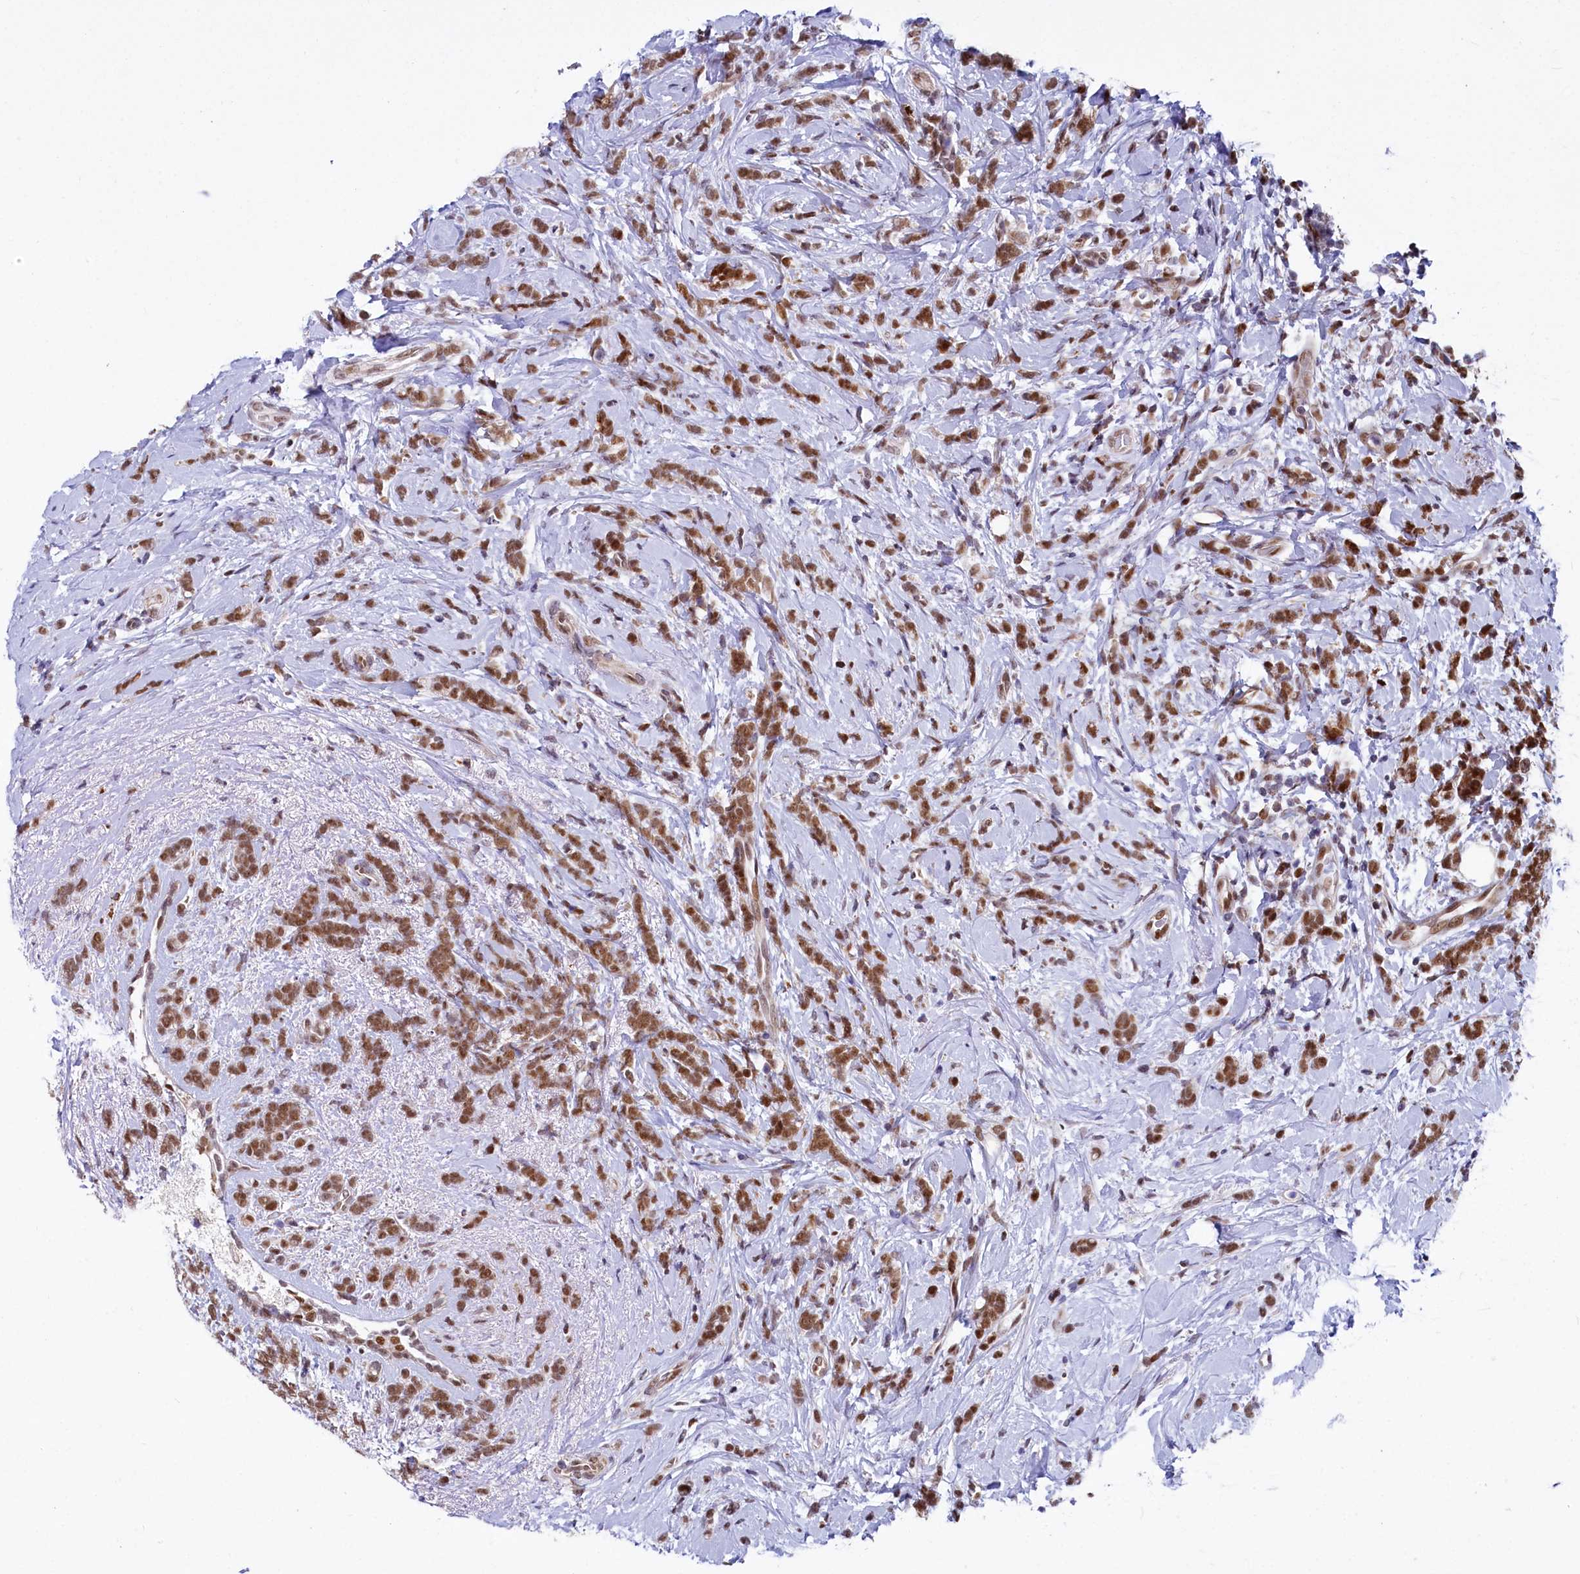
{"staining": {"intensity": "moderate", "quantity": ">75%", "location": "nuclear"}, "tissue": "breast cancer", "cell_type": "Tumor cells", "image_type": "cancer", "snomed": [{"axis": "morphology", "description": "Lobular carcinoma"}, {"axis": "topography", "description": "Breast"}], "caption": "Breast cancer (lobular carcinoma) stained for a protein (brown) displays moderate nuclear positive positivity in about >75% of tumor cells.", "gene": "MORN3", "patient": {"sex": "female", "age": 58}}